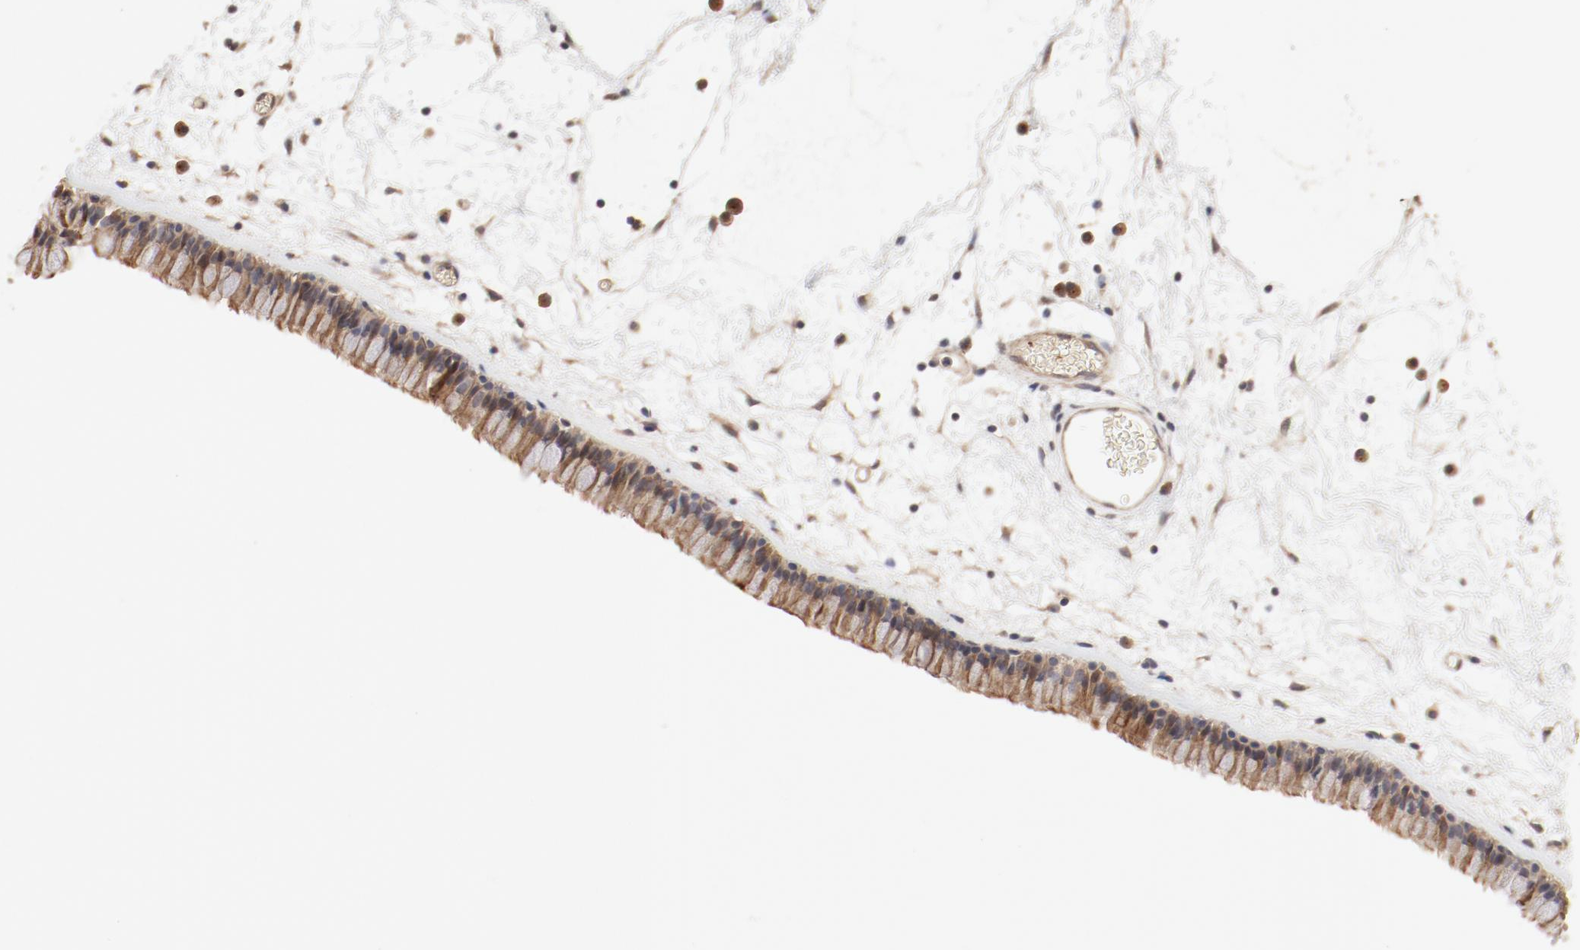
{"staining": {"intensity": "moderate", "quantity": ">75%", "location": "cytoplasmic/membranous"}, "tissue": "nasopharynx", "cell_type": "Respiratory epithelial cells", "image_type": "normal", "snomed": [{"axis": "morphology", "description": "Normal tissue, NOS"}, {"axis": "morphology", "description": "Inflammation, NOS"}, {"axis": "topography", "description": "Nasopharynx"}], "caption": "Human nasopharynx stained with a brown dye exhibits moderate cytoplasmic/membranous positive positivity in about >75% of respiratory epithelial cells.", "gene": "IL3RA", "patient": {"sex": "male", "age": 48}}